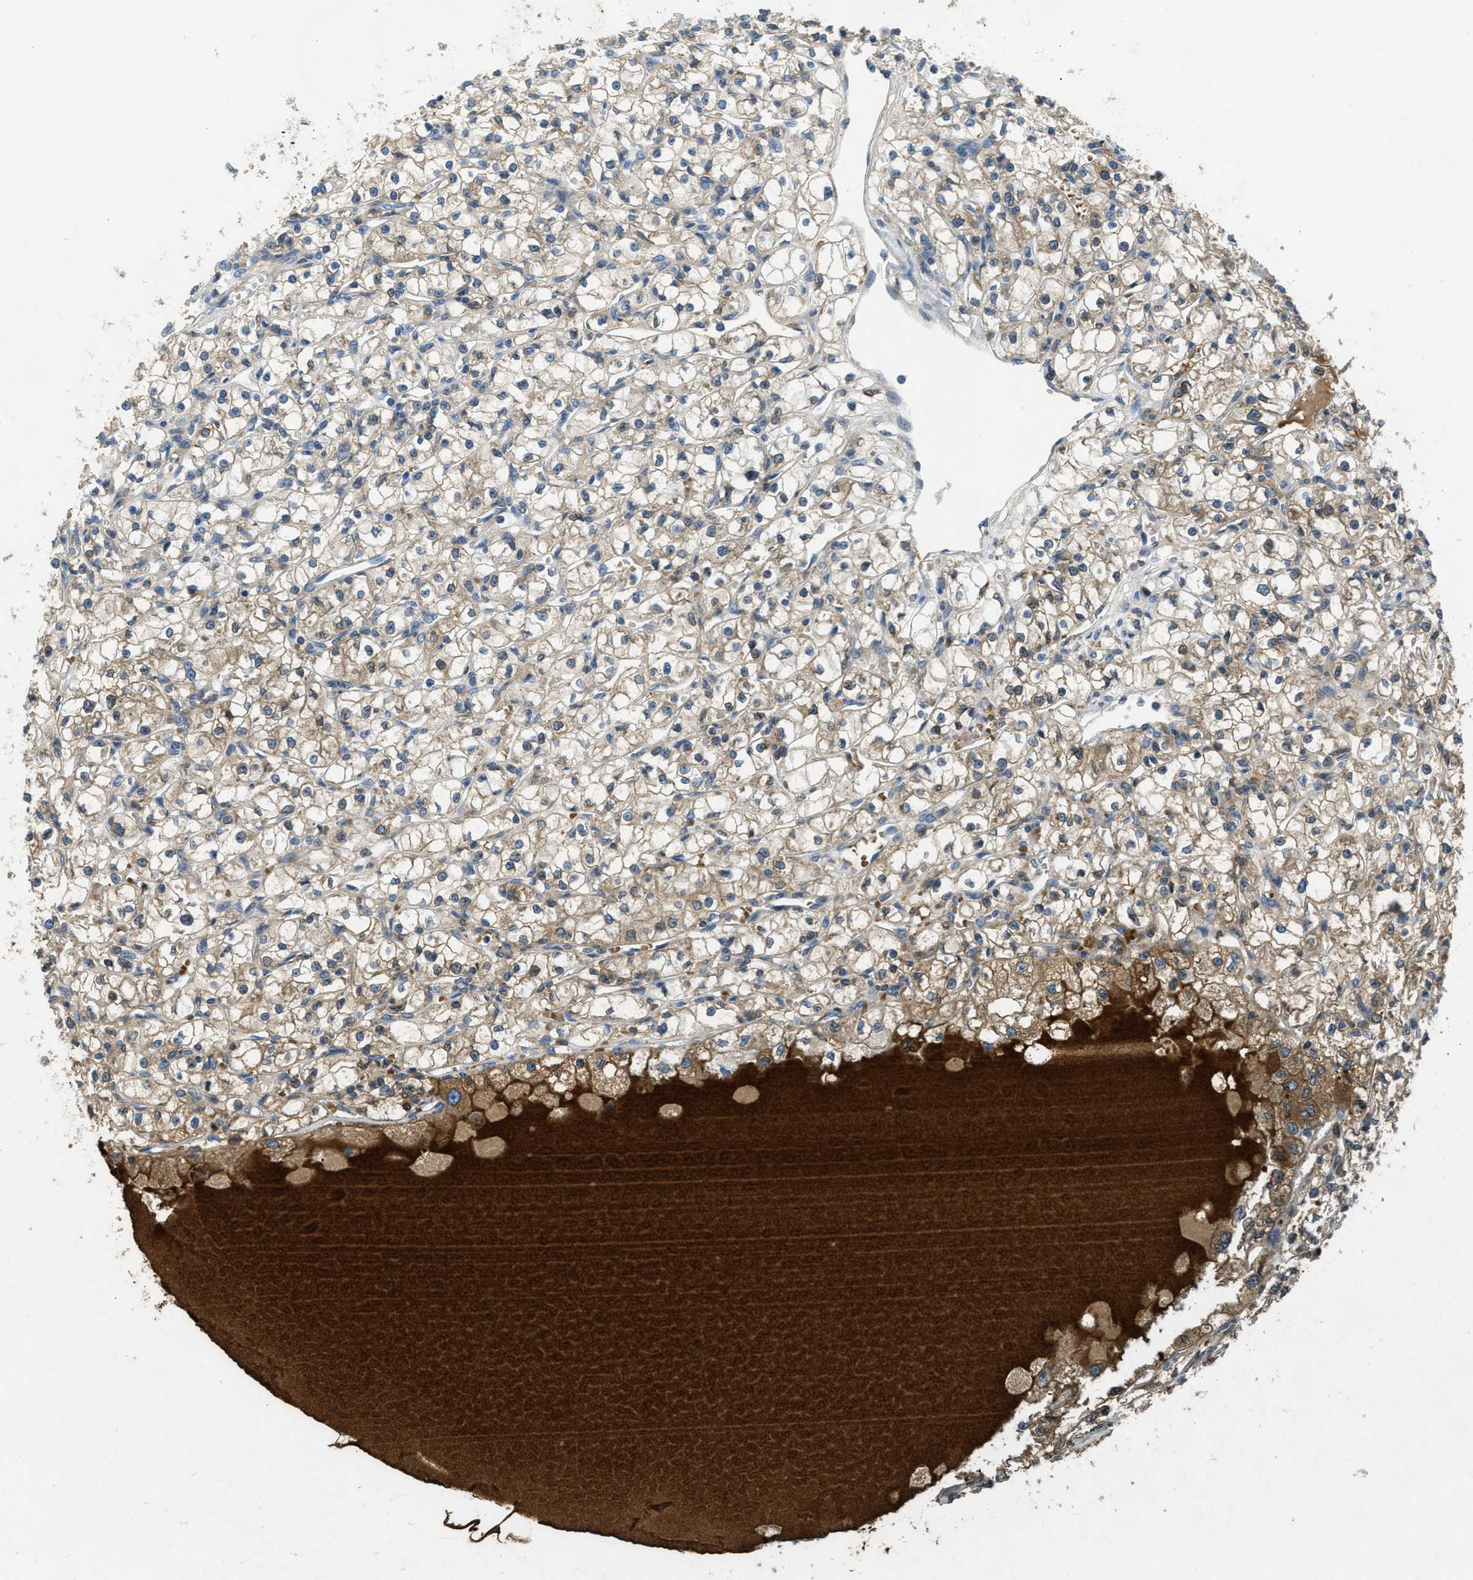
{"staining": {"intensity": "moderate", "quantity": "25%-75%", "location": "cytoplasmic/membranous"}, "tissue": "renal cancer", "cell_type": "Tumor cells", "image_type": "cancer", "snomed": [{"axis": "morphology", "description": "Adenocarcinoma, NOS"}, {"axis": "topography", "description": "Kidney"}], "caption": "DAB (3,3'-diaminobenzidine) immunohistochemical staining of renal adenocarcinoma displays moderate cytoplasmic/membranous protein staining in approximately 25%-75% of tumor cells.", "gene": "MPDU1", "patient": {"sex": "male", "age": 56}}